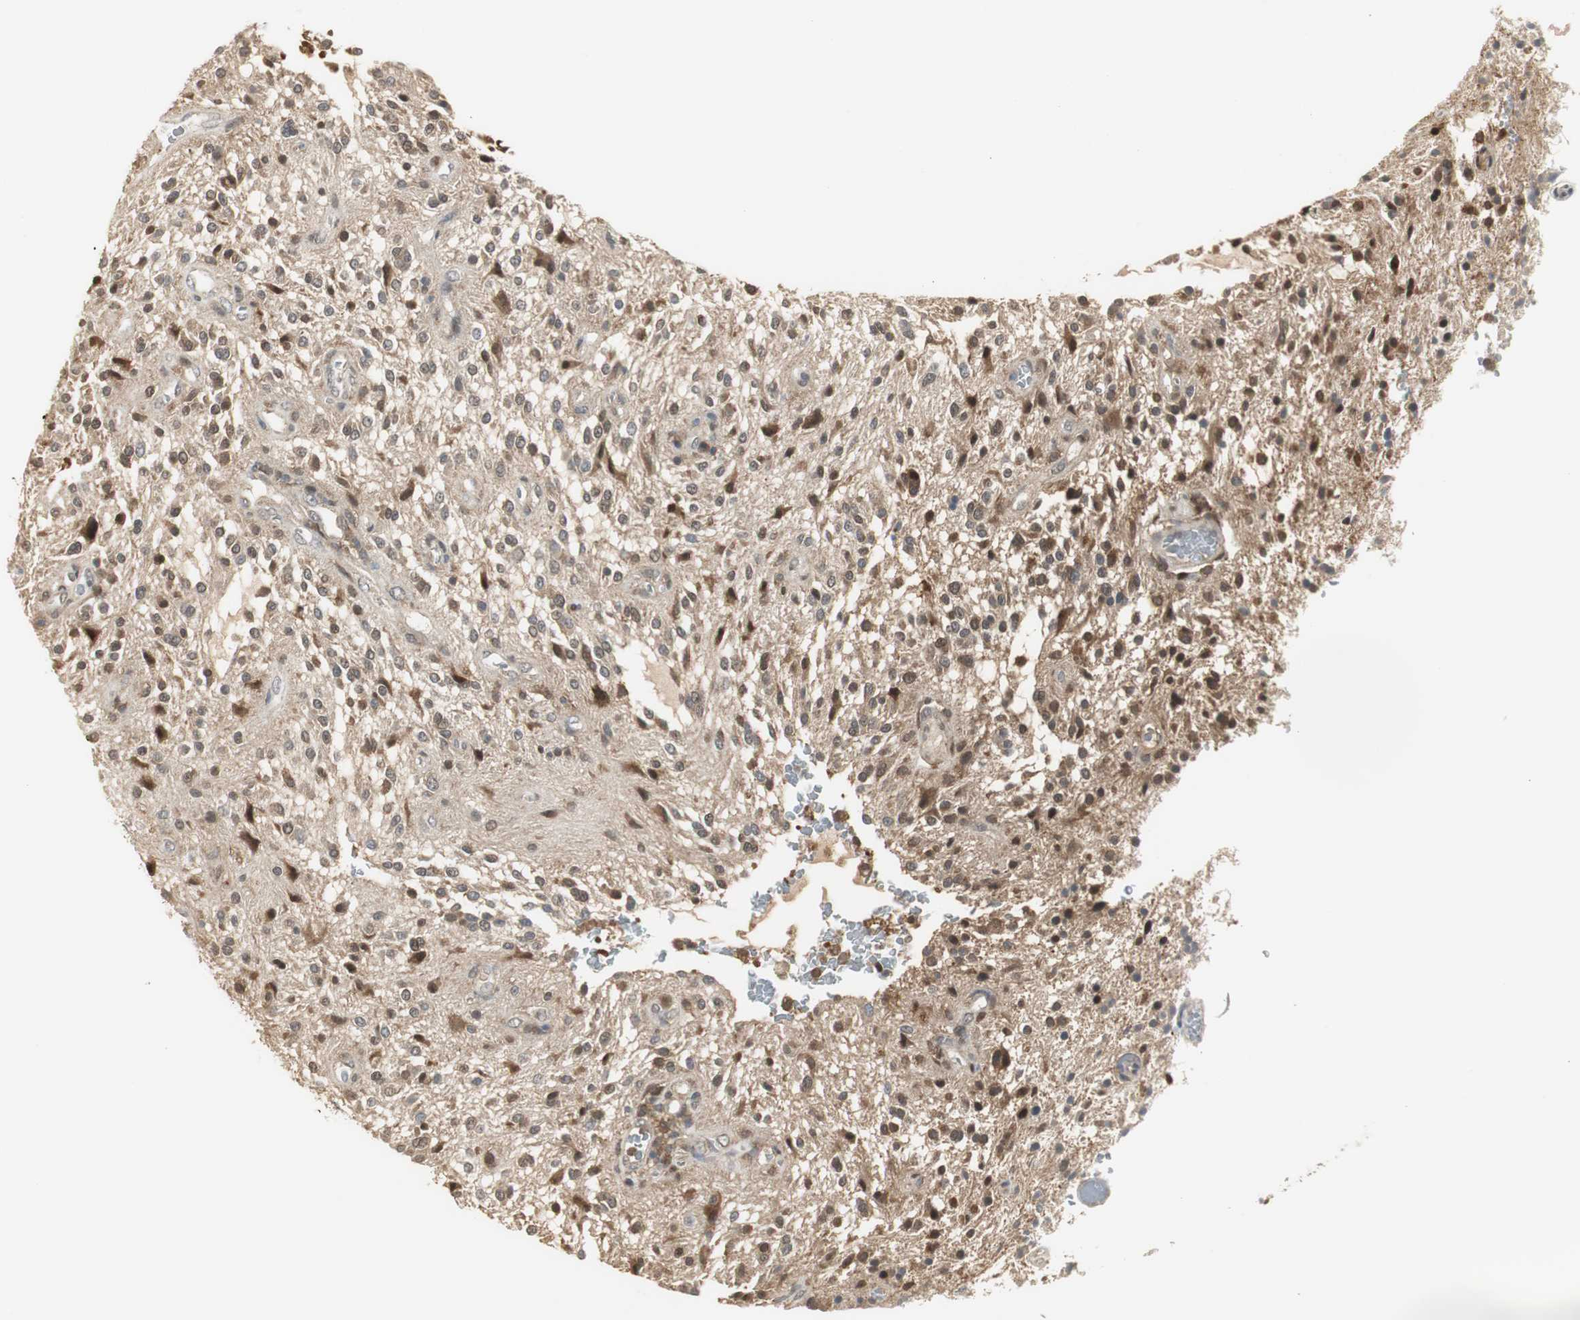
{"staining": {"intensity": "strong", "quantity": ">75%", "location": "cytoplasmic/membranous,nuclear"}, "tissue": "glioma", "cell_type": "Tumor cells", "image_type": "cancer", "snomed": [{"axis": "morphology", "description": "Glioma, malignant, NOS"}, {"axis": "topography", "description": "Cerebellum"}], "caption": "This is a photomicrograph of immunohistochemistry staining of glioma, which shows strong positivity in the cytoplasmic/membranous and nuclear of tumor cells.", "gene": "PLIN3", "patient": {"sex": "female", "age": 10}}